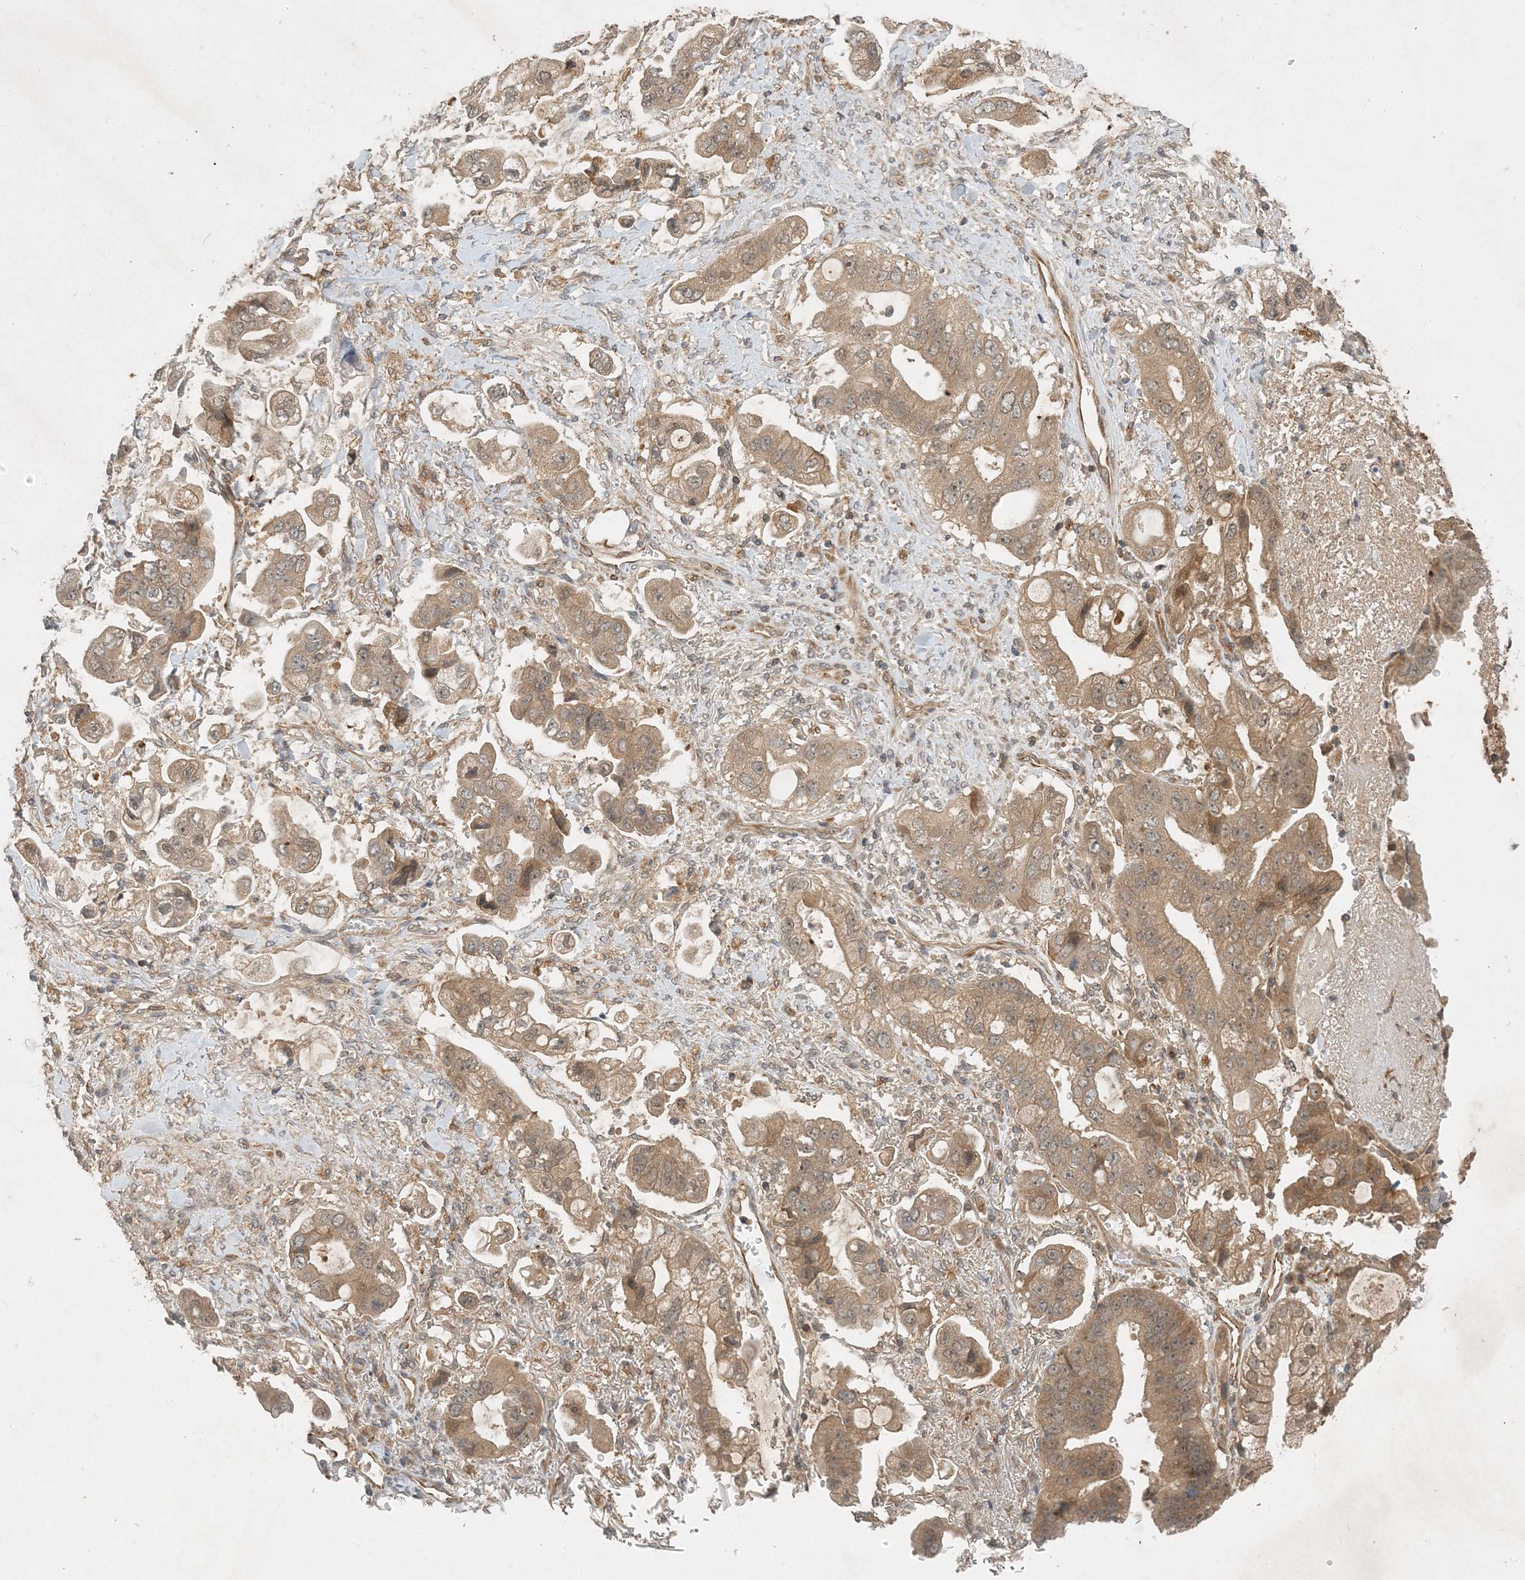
{"staining": {"intensity": "moderate", "quantity": "25%-75%", "location": "cytoplasmic/membranous"}, "tissue": "stomach cancer", "cell_type": "Tumor cells", "image_type": "cancer", "snomed": [{"axis": "morphology", "description": "Adenocarcinoma, NOS"}, {"axis": "topography", "description": "Stomach"}], "caption": "A photomicrograph of stomach cancer stained for a protein exhibits moderate cytoplasmic/membranous brown staining in tumor cells.", "gene": "ZCCHC4", "patient": {"sex": "male", "age": 62}}